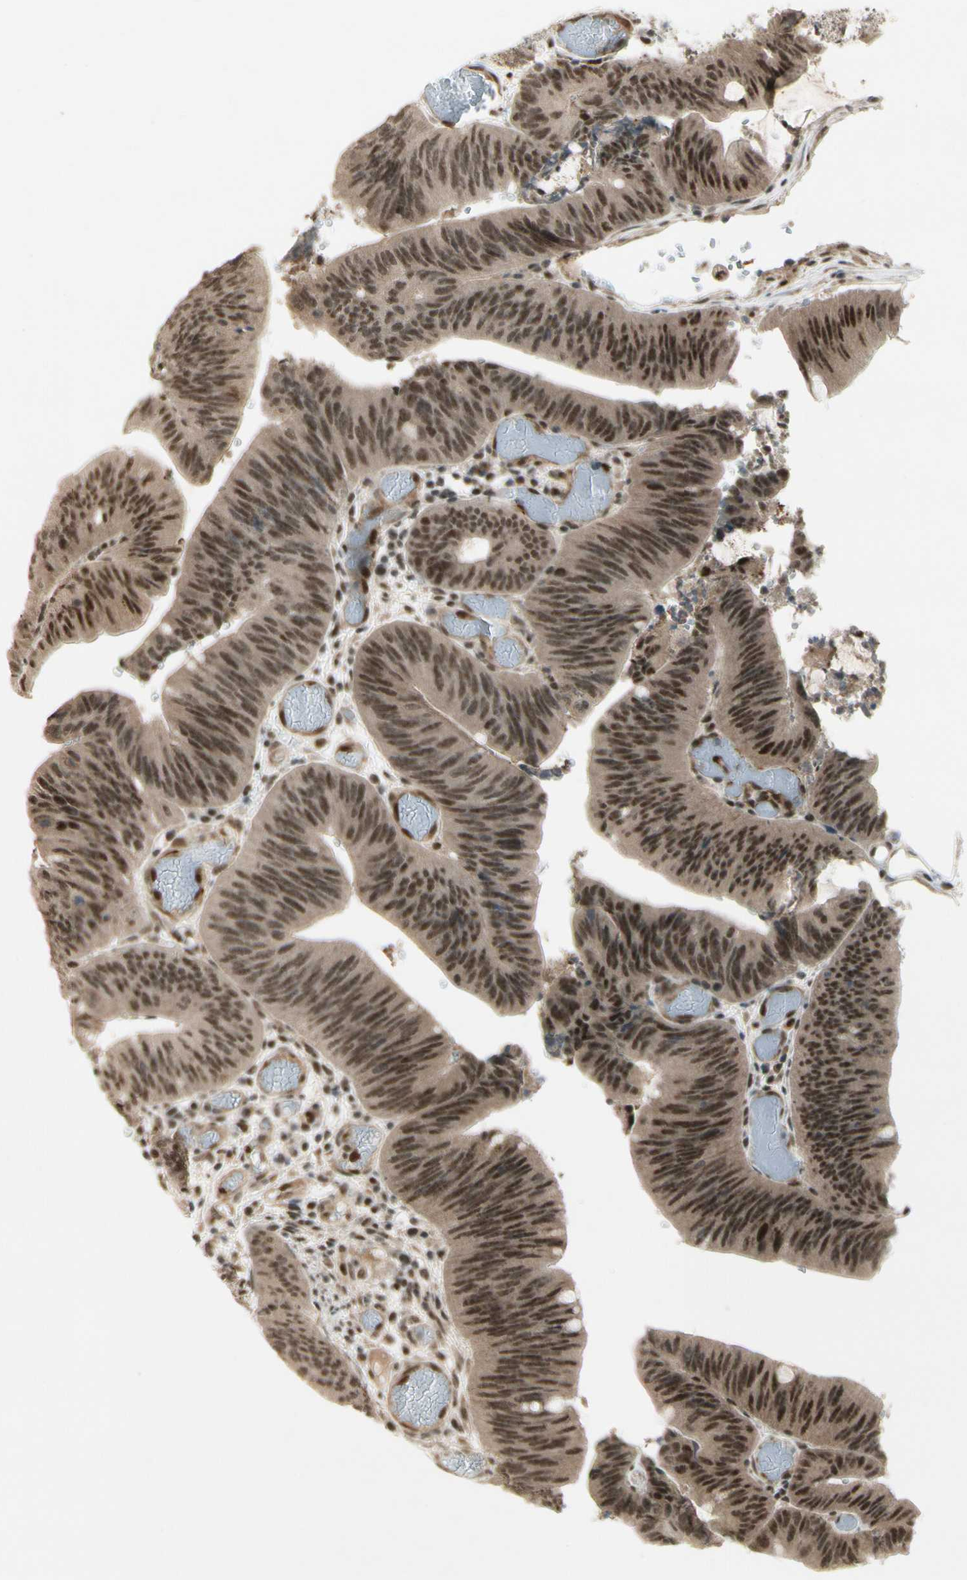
{"staining": {"intensity": "moderate", "quantity": ">75%", "location": "nuclear"}, "tissue": "colorectal cancer", "cell_type": "Tumor cells", "image_type": "cancer", "snomed": [{"axis": "morphology", "description": "Adenocarcinoma, NOS"}, {"axis": "topography", "description": "Rectum"}], "caption": "Protein expression analysis of human colorectal cancer (adenocarcinoma) reveals moderate nuclear positivity in about >75% of tumor cells.", "gene": "CDK11A", "patient": {"sex": "female", "age": 66}}